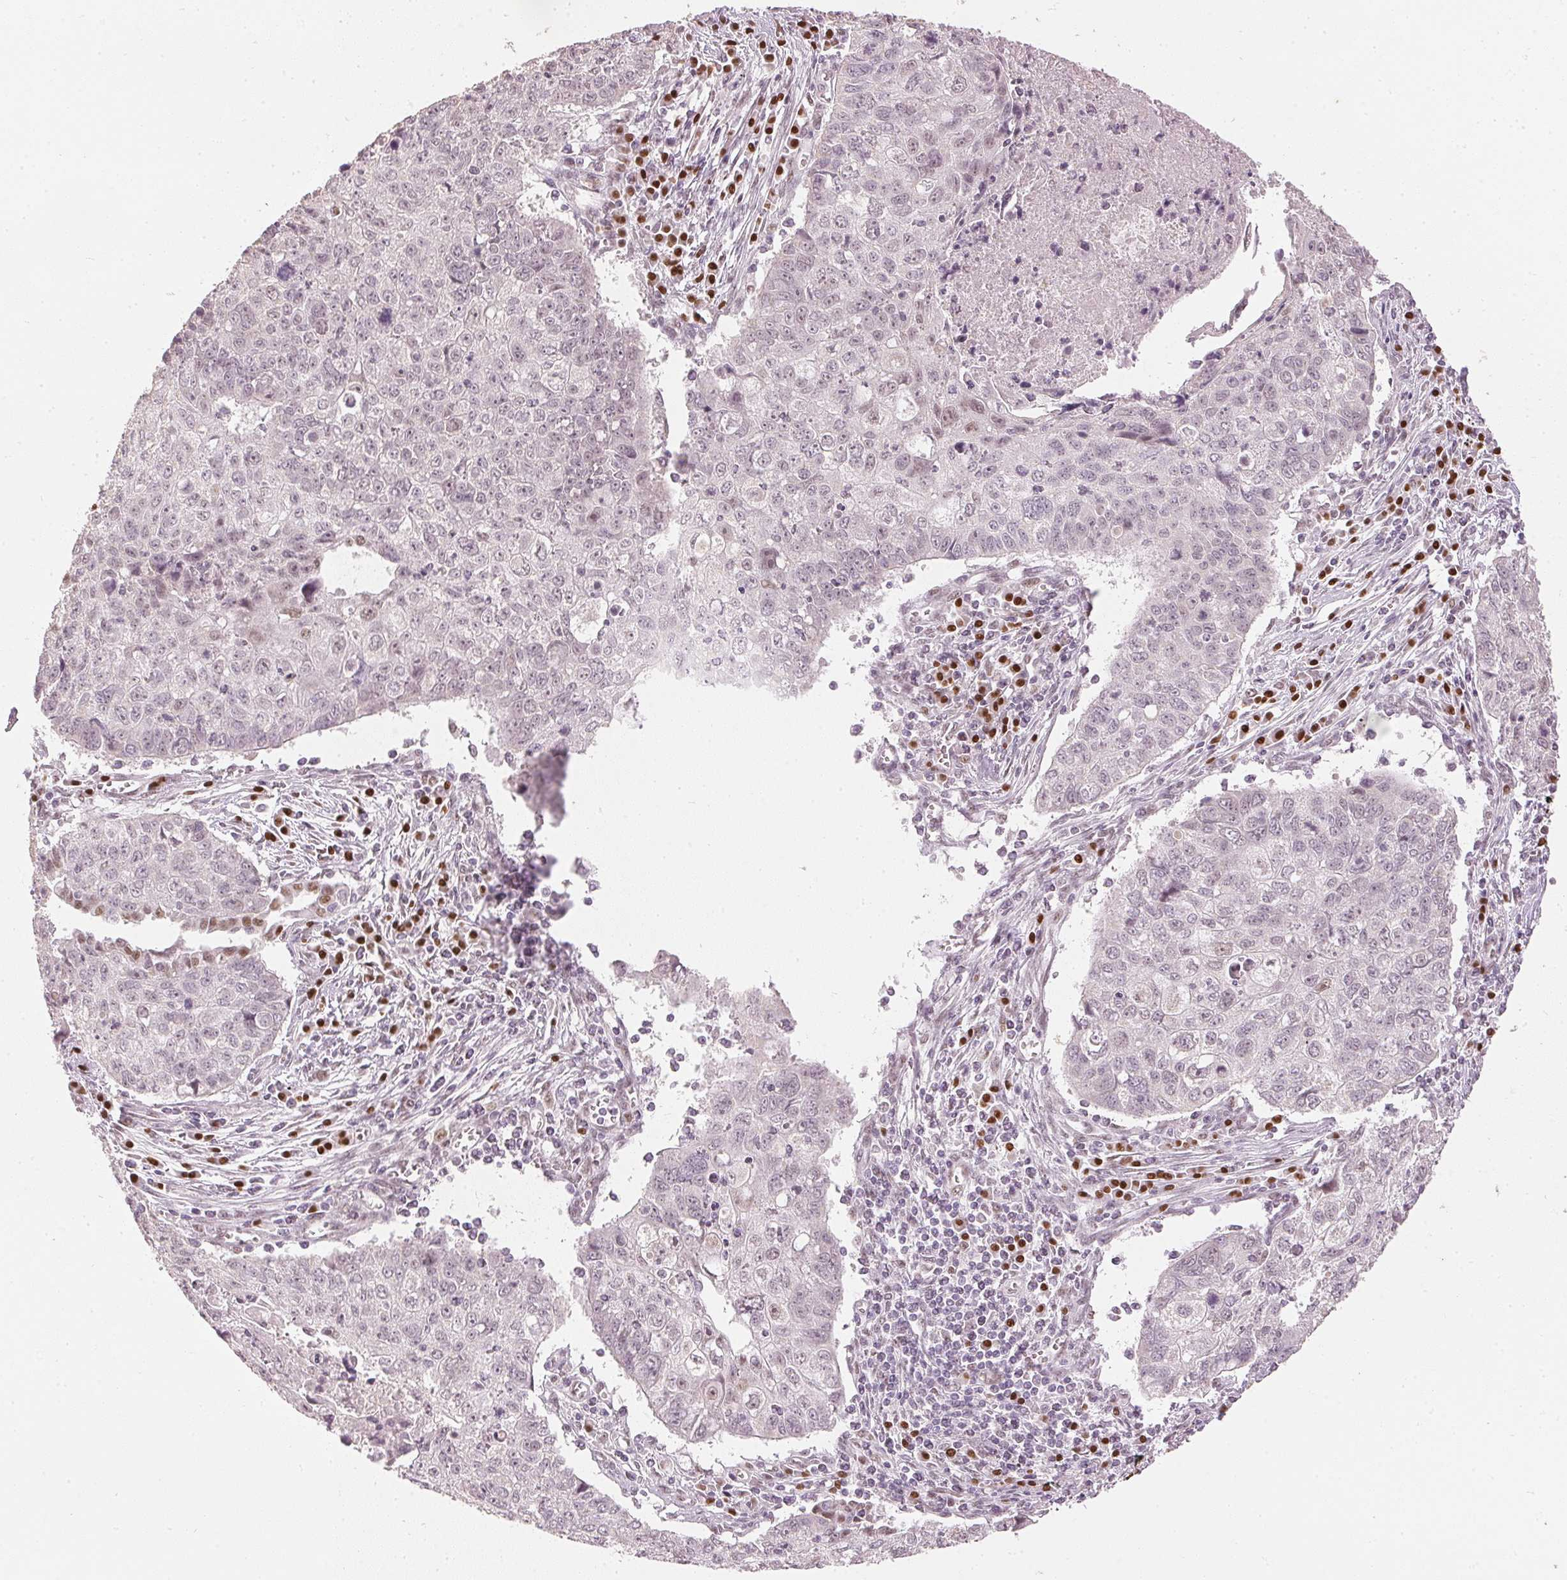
{"staining": {"intensity": "negative", "quantity": "none", "location": "none"}, "tissue": "lung cancer", "cell_type": "Tumor cells", "image_type": "cancer", "snomed": [{"axis": "morphology", "description": "Normal morphology"}, {"axis": "morphology", "description": "Aneuploidy"}, {"axis": "morphology", "description": "Squamous cell carcinoma, NOS"}, {"axis": "topography", "description": "Lymph node"}, {"axis": "topography", "description": "Lung"}], "caption": "This is an immunohistochemistry image of human lung cancer (squamous cell carcinoma). There is no staining in tumor cells.", "gene": "SLC39A3", "patient": {"sex": "female", "age": 76}}